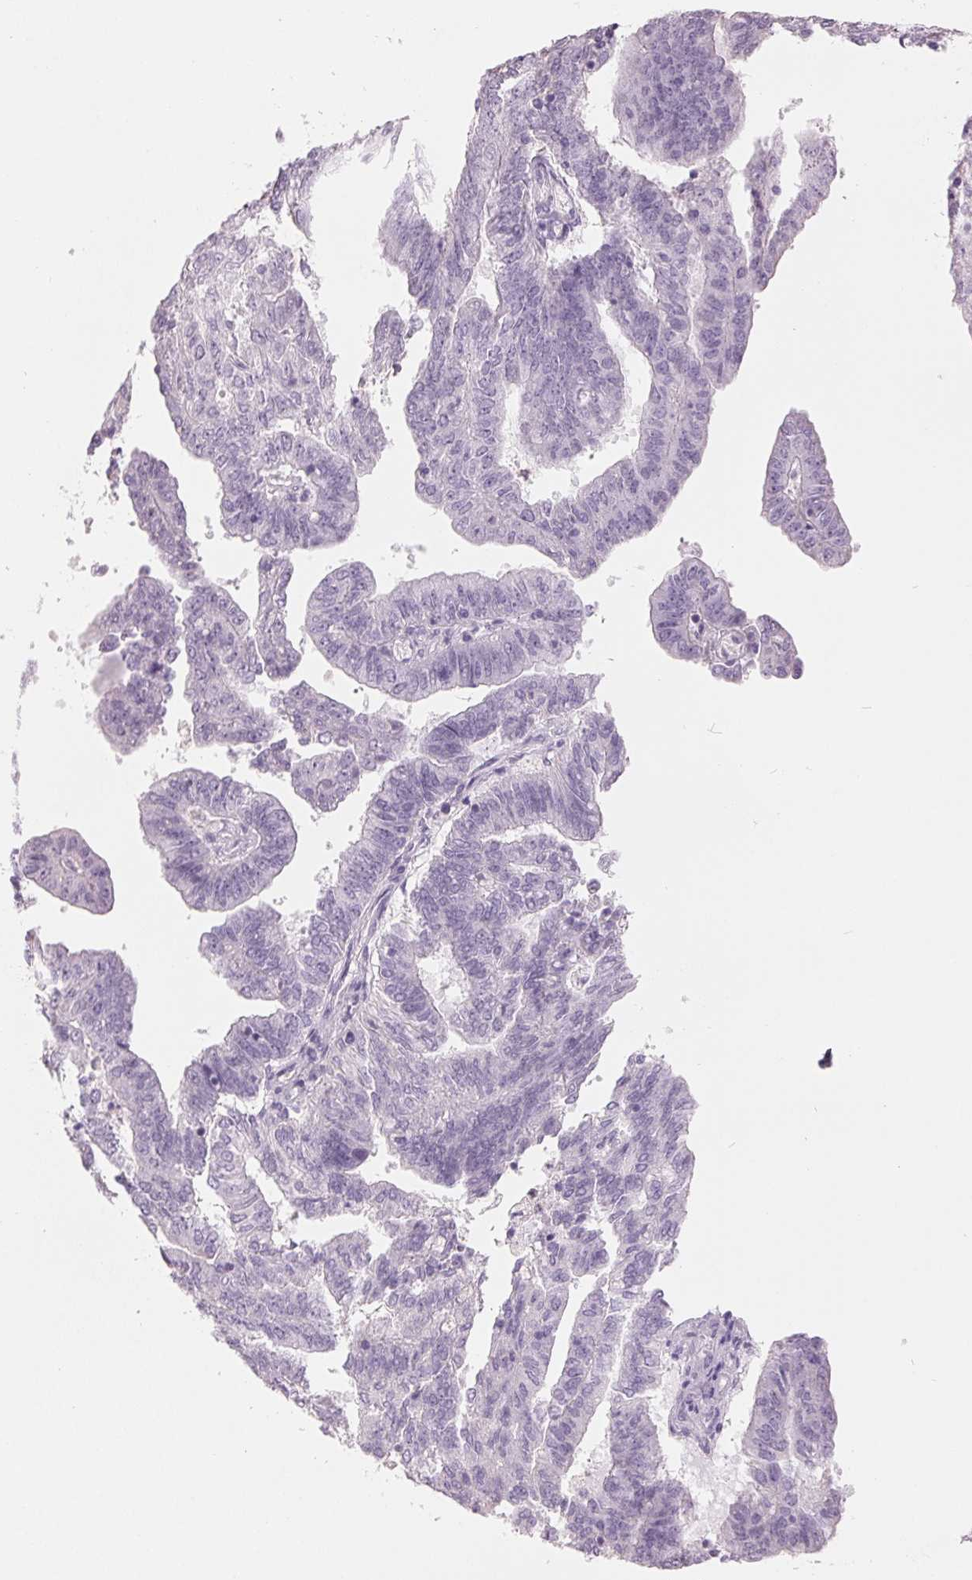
{"staining": {"intensity": "negative", "quantity": "none", "location": "none"}, "tissue": "endometrial cancer", "cell_type": "Tumor cells", "image_type": "cancer", "snomed": [{"axis": "morphology", "description": "Adenocarcinoma, NOS"}, {"axis": "topography", "description": "Endometrium"}], "caption": "High power microscopy histopathology image of an IHC micrograph of endometrial cancer (adenocarcinoma), revealing no significant staining in tumor cells. (Stains: DAB IHC with hematoxylin counter stain, Microscopy: brightfield microscopy at high magnification).", "gene": "FTCD", "patient": {"sex": "female", "age": 82}}